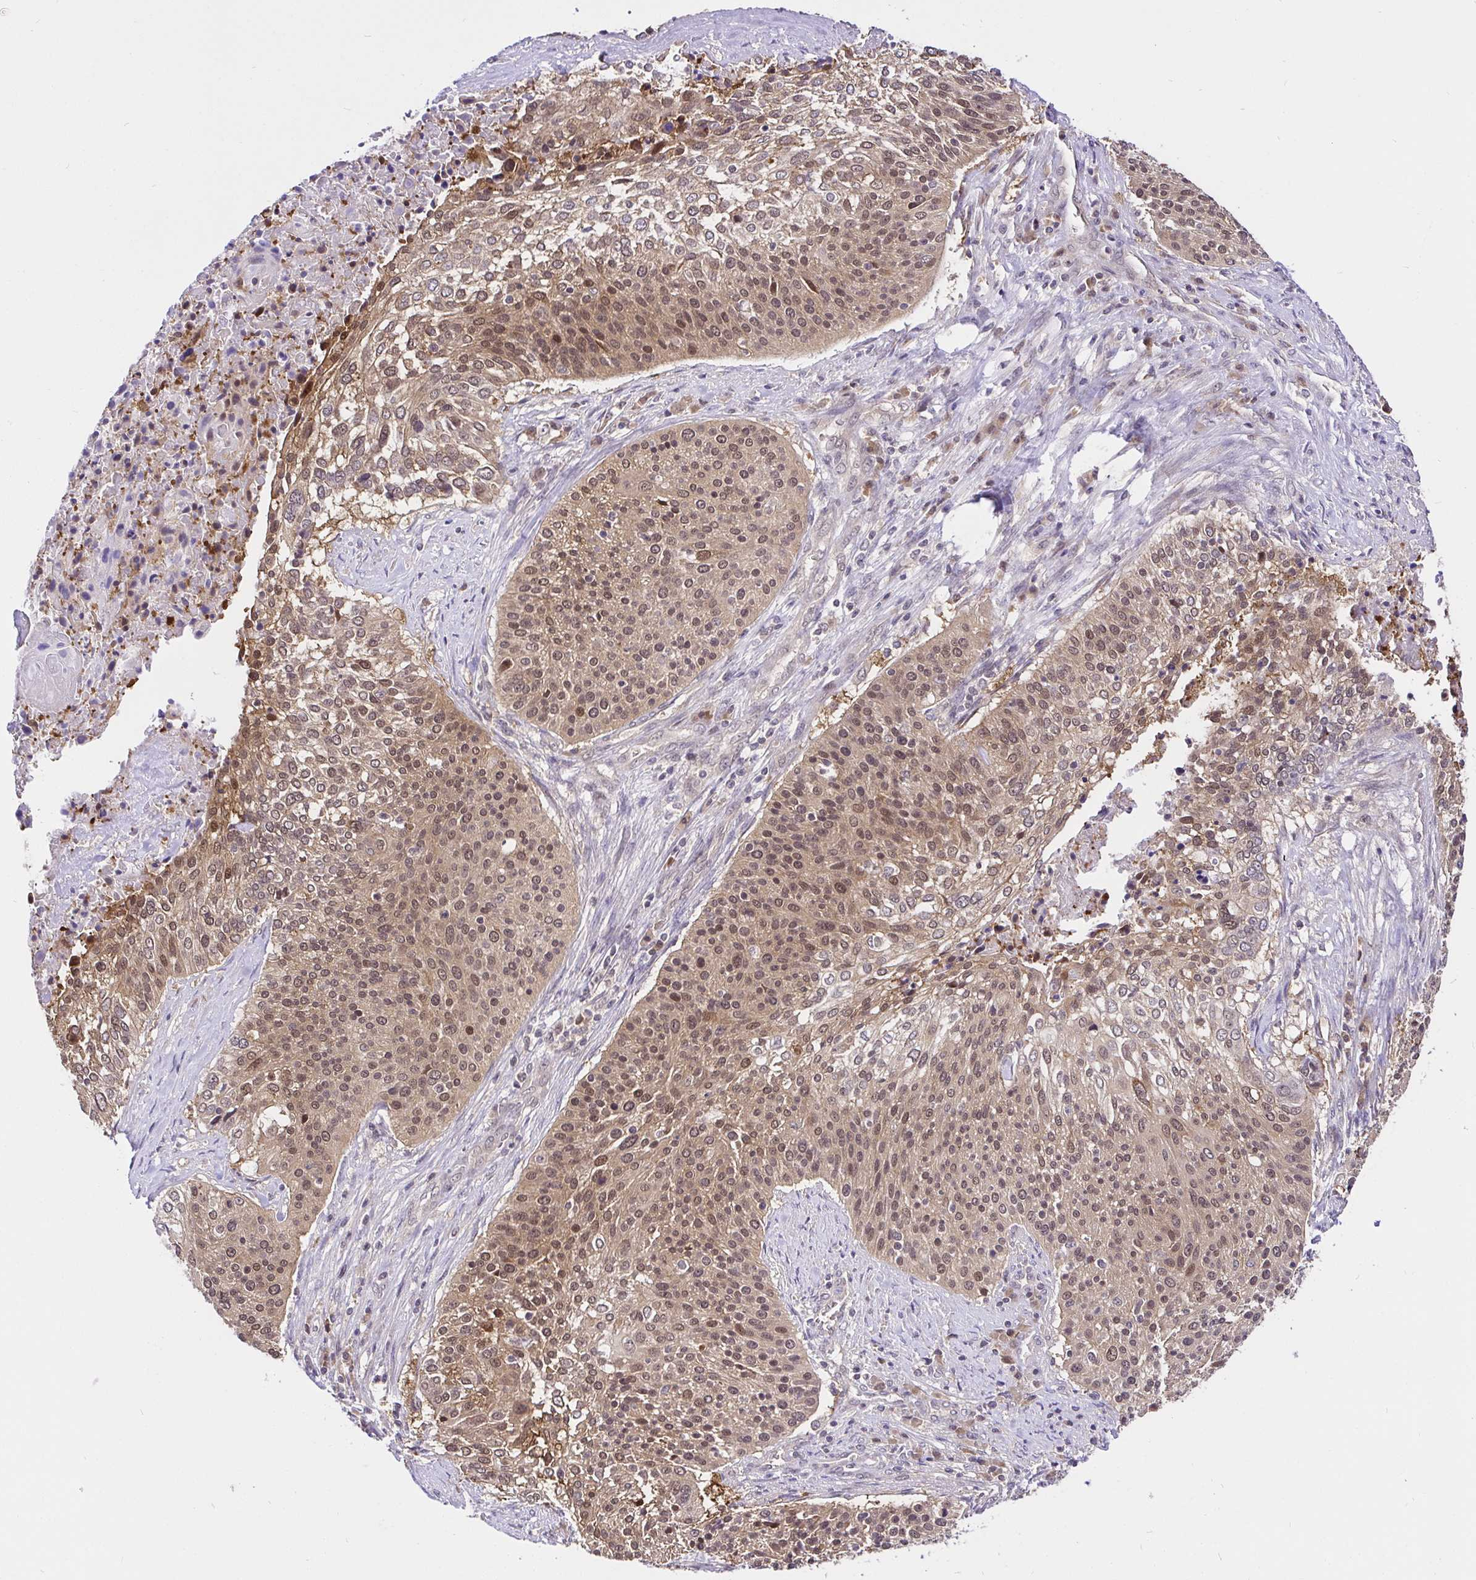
{"staining": {"intensity": "moderate", "quantity": ">75%", "location": "cytoplasmic/membranous,nuclear"}, "tissue": "cervical cancer", "cell_type": "Tumor cells", "image_type": "cancer", "snomed": [{"axis": "morphology", "description": "Squamous cell carcinoma, NOS"}, {"axis": "topography", "description": "Cervix"}], "caption": "Immunohistochemistry of human cervical cancer (squamous cell carcinoma) shows medium levels of moderate cytoplasmic/membranous and nuclear positivity in approximately >75% of tumor cells.", "gene": "UBE2M", "patient": {"sex": "female", "age": 31}}